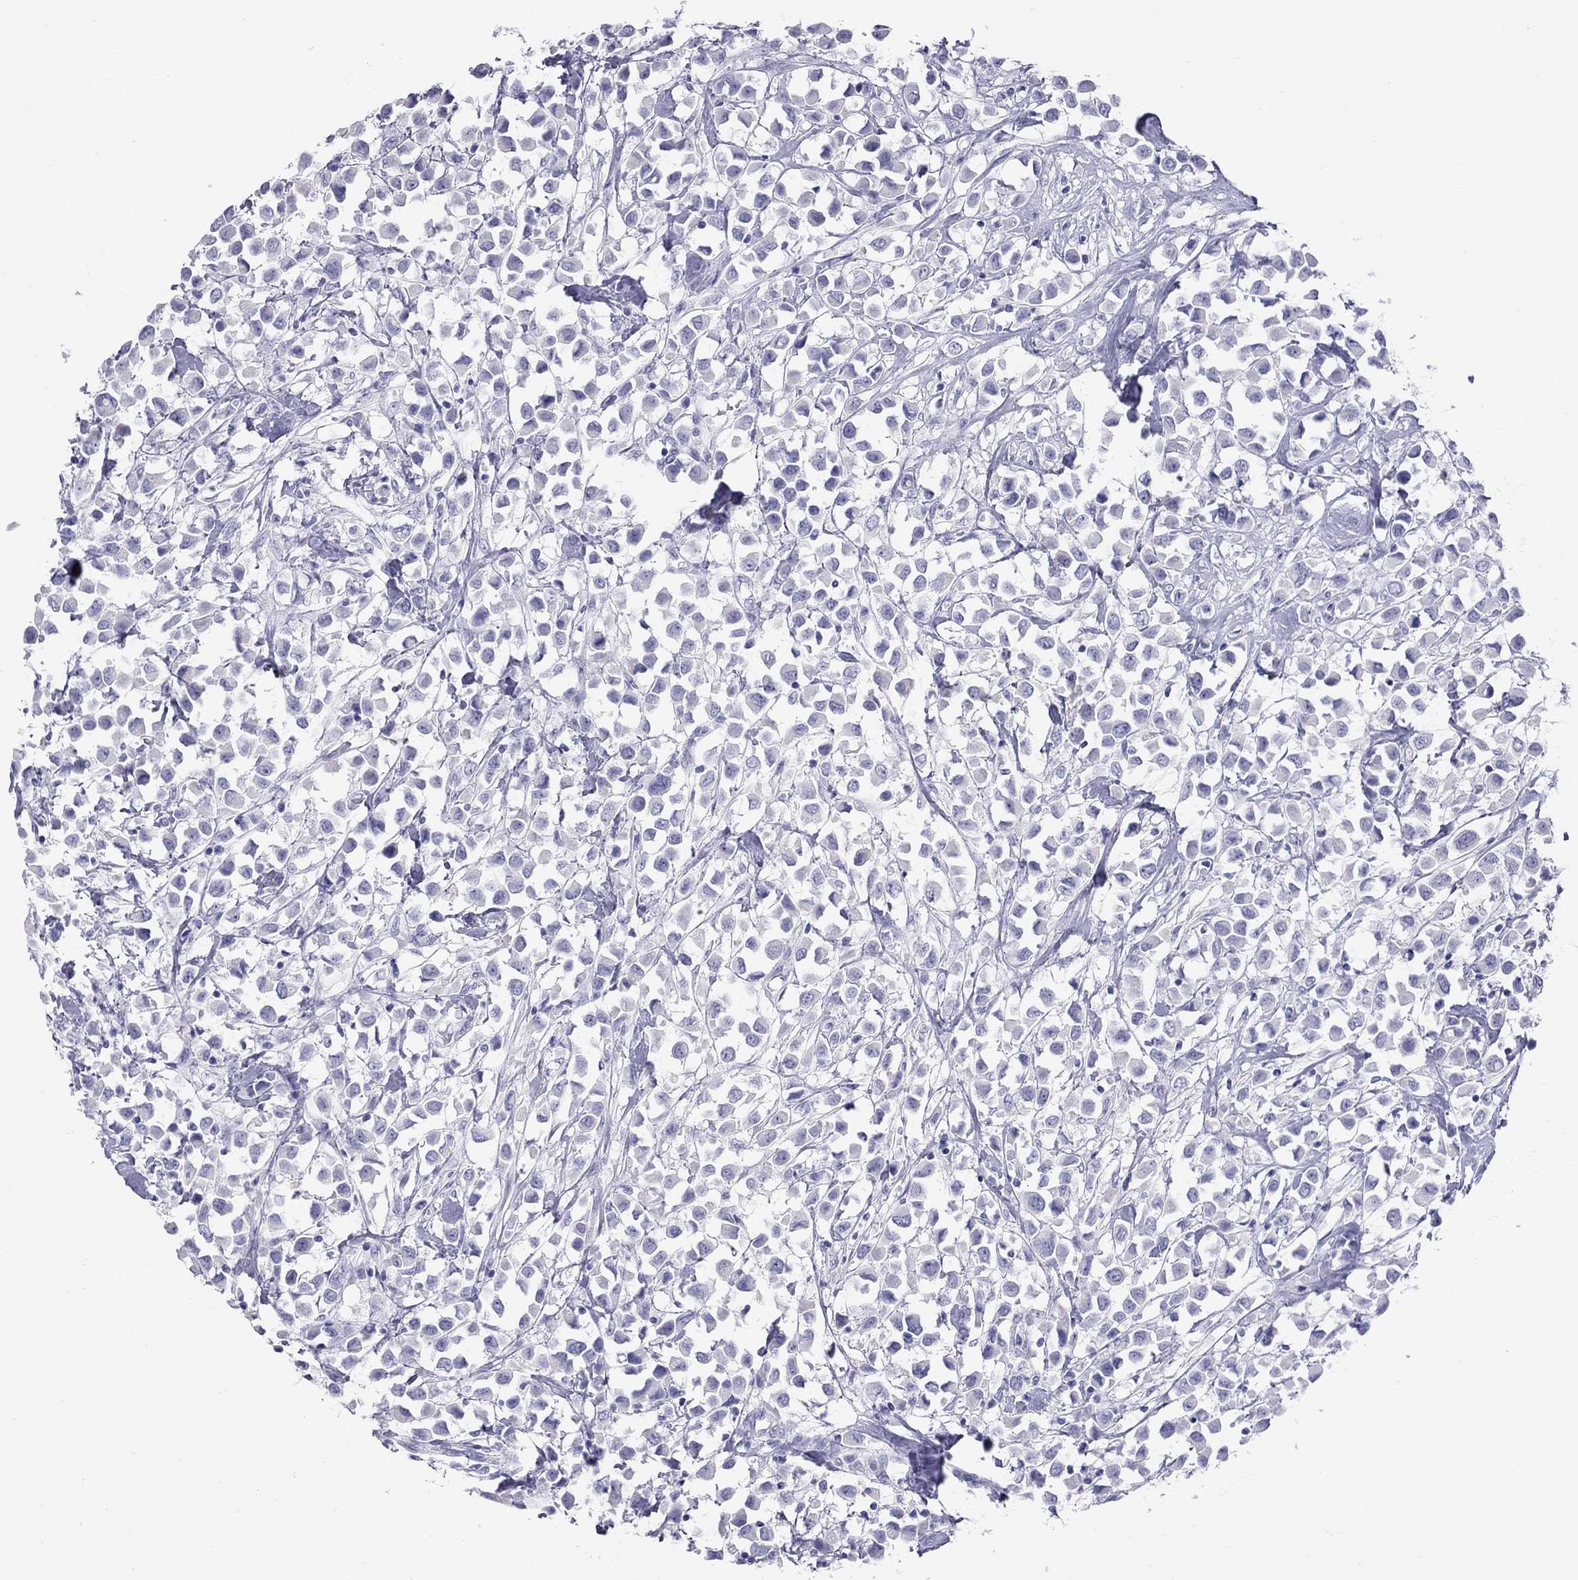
{"staining": {"intensity": "negative", "quantity": "none", "location": "none"}, "tissue": "breast cancer", "cell_type": "Tumor cells", "image_type": "cancer", "snomed": [{"axis": "morphology", "description": "Duct carcinoma"}, {"axis": "topography", "description": "Breast"}], "caption": "The photomicrograph displays no significant expression in tumor cells of breast cancer.", "gene": "STAG3", "patient": {"sex": "female", "age": 61}}